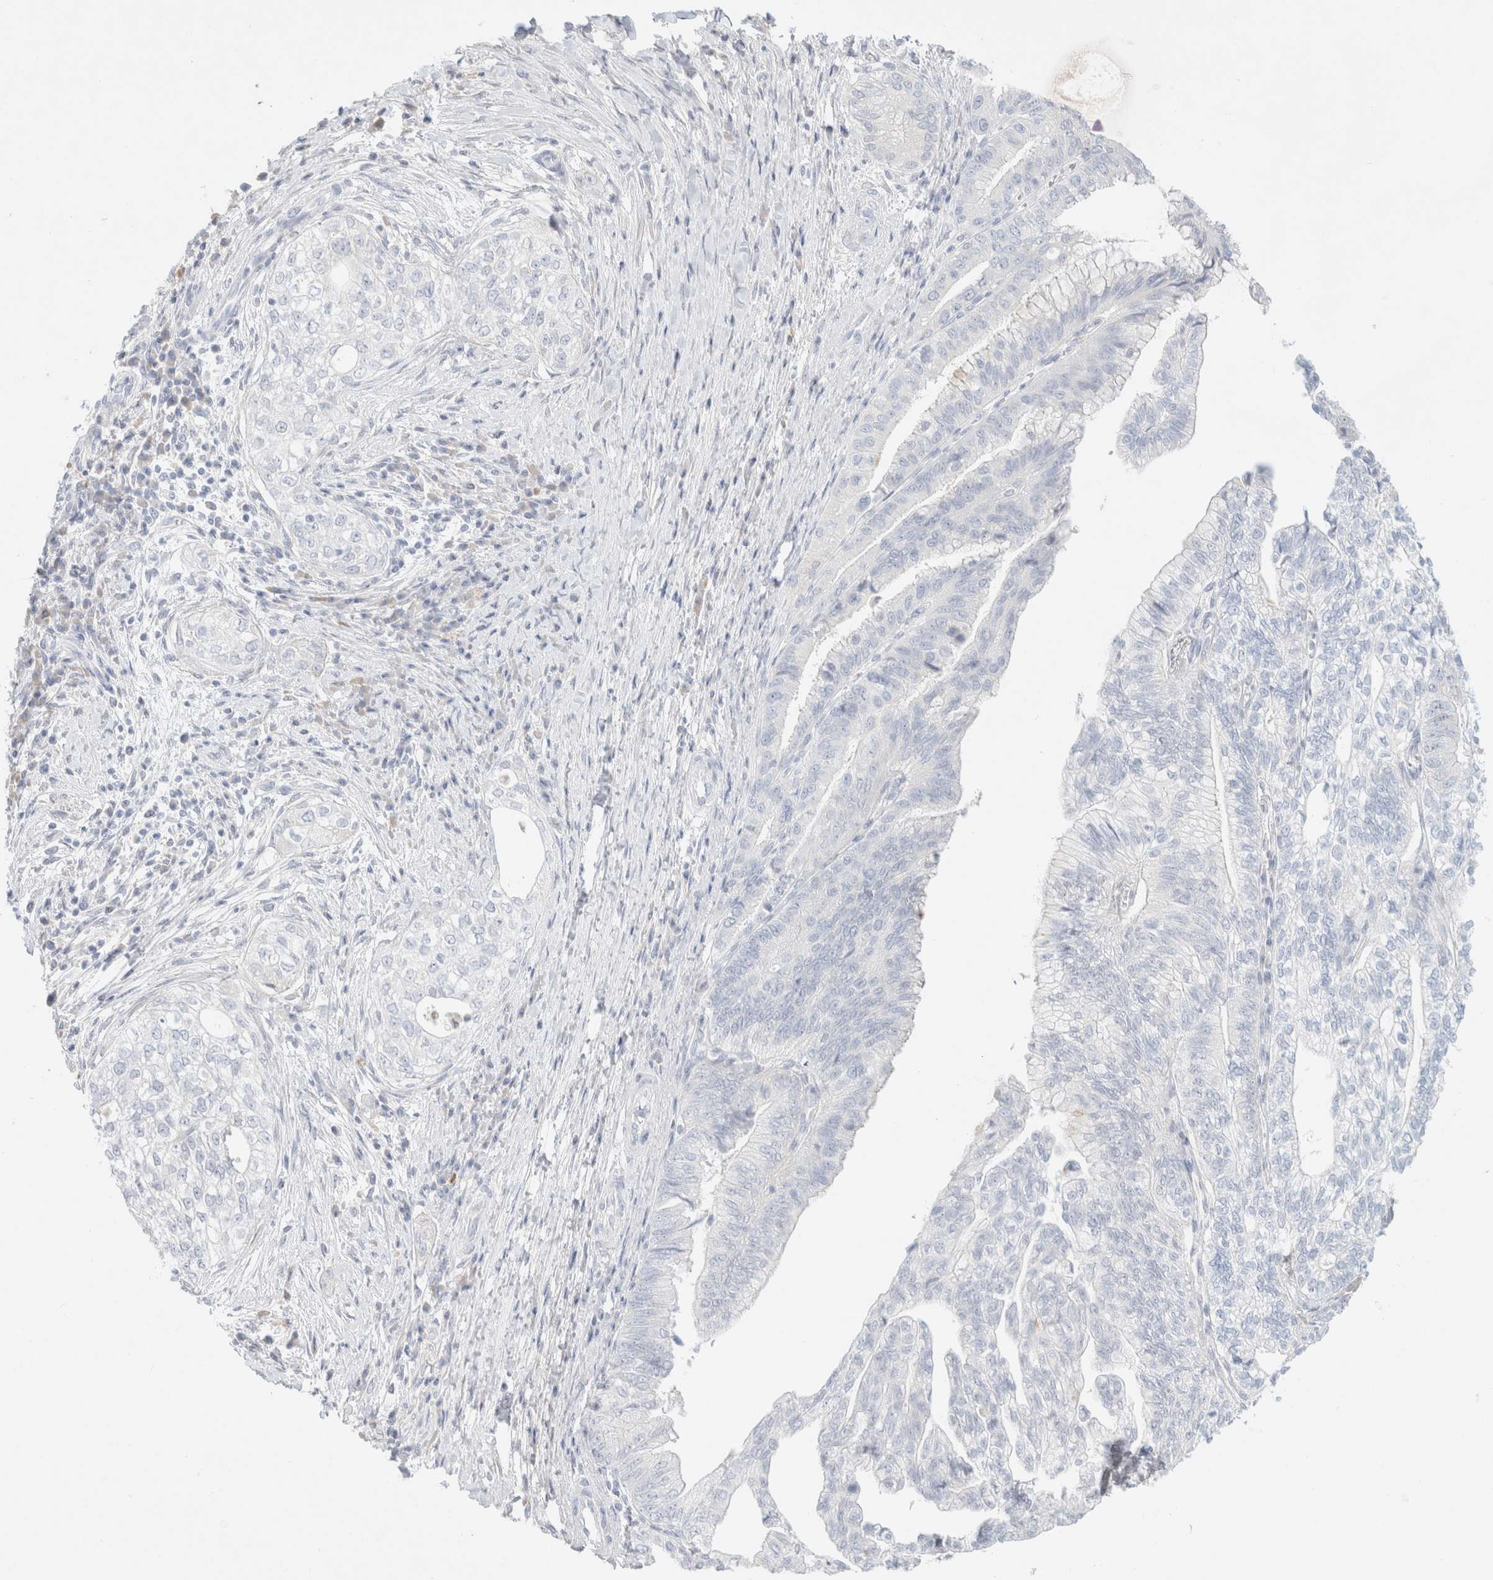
{"staining": {"intensity": "negative", "quantity": "none", "location": "none"}, "tissue": "pancreatic cancer", "cell_type": "Tumor cells", "image_type": "cancer", "snomed": [{"axis": "morphology", "description": "Adenocarcinoma, NOS"}, {"axis": "topography", "description": "Pancreas"}], "caption": "Tumor cells show no significant protein staining in pancreatic cancer (adenocarcinoma).", "gene": "CPQ", "patient": {"sex": "male", "age": 72}}